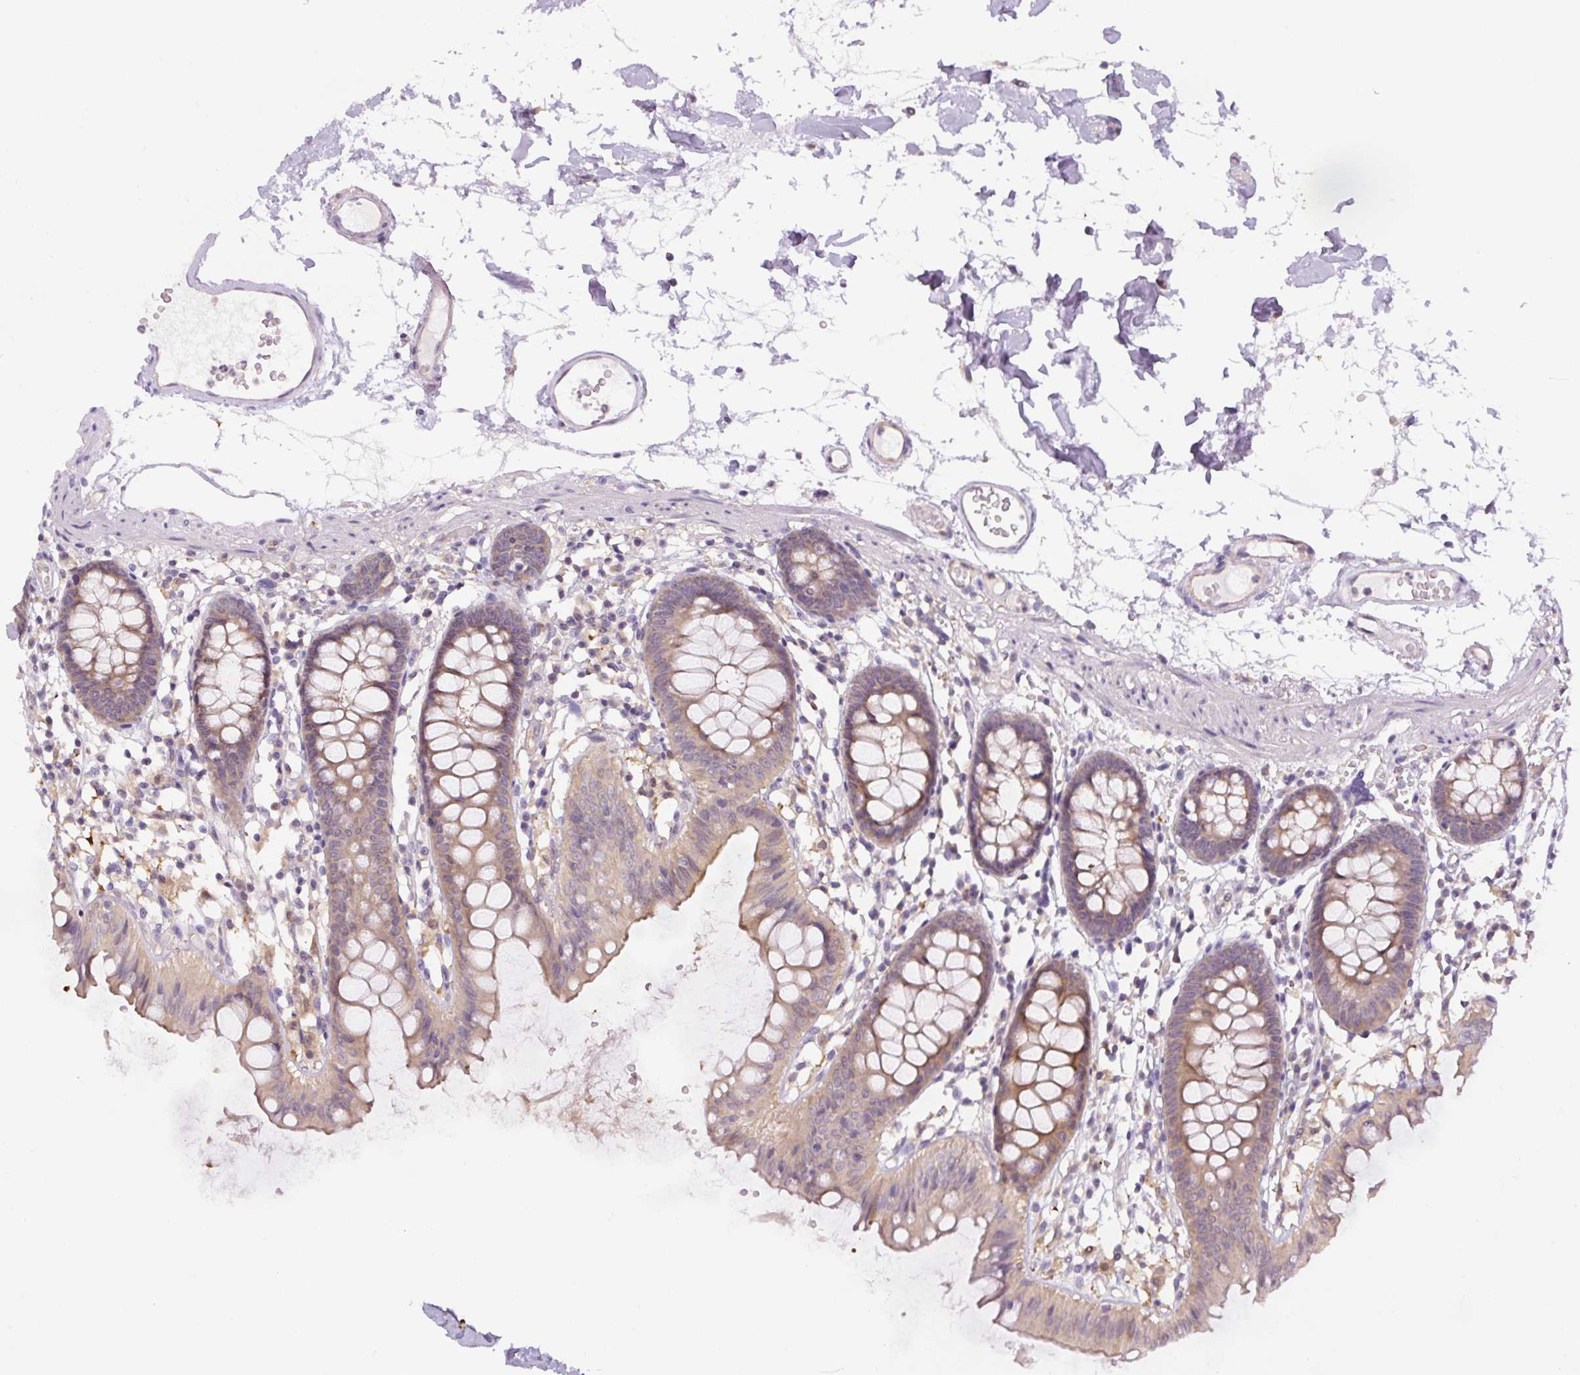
{"staining": {"intensity": "moderate", "quantity": "25%-75%", "location": "cytoplasmic/membranous"}, "tissue": "colon", "cell_type": "Endothelial cells", "image_type": "normal", "snomed": [{"axis": "morphology", "description": "Normal tissue, NOS"}, {"axis": "topography", "description": "Colon"}], "caption": "Immunohistochemical staining of normal colon displays 25%-75% levels of moderate cytoplasmic/membranous protein expression in approximately 25%-75% of endothelial cells.", "gene": "SPSB2", "patient": {"sex": "female", "age": 84}}